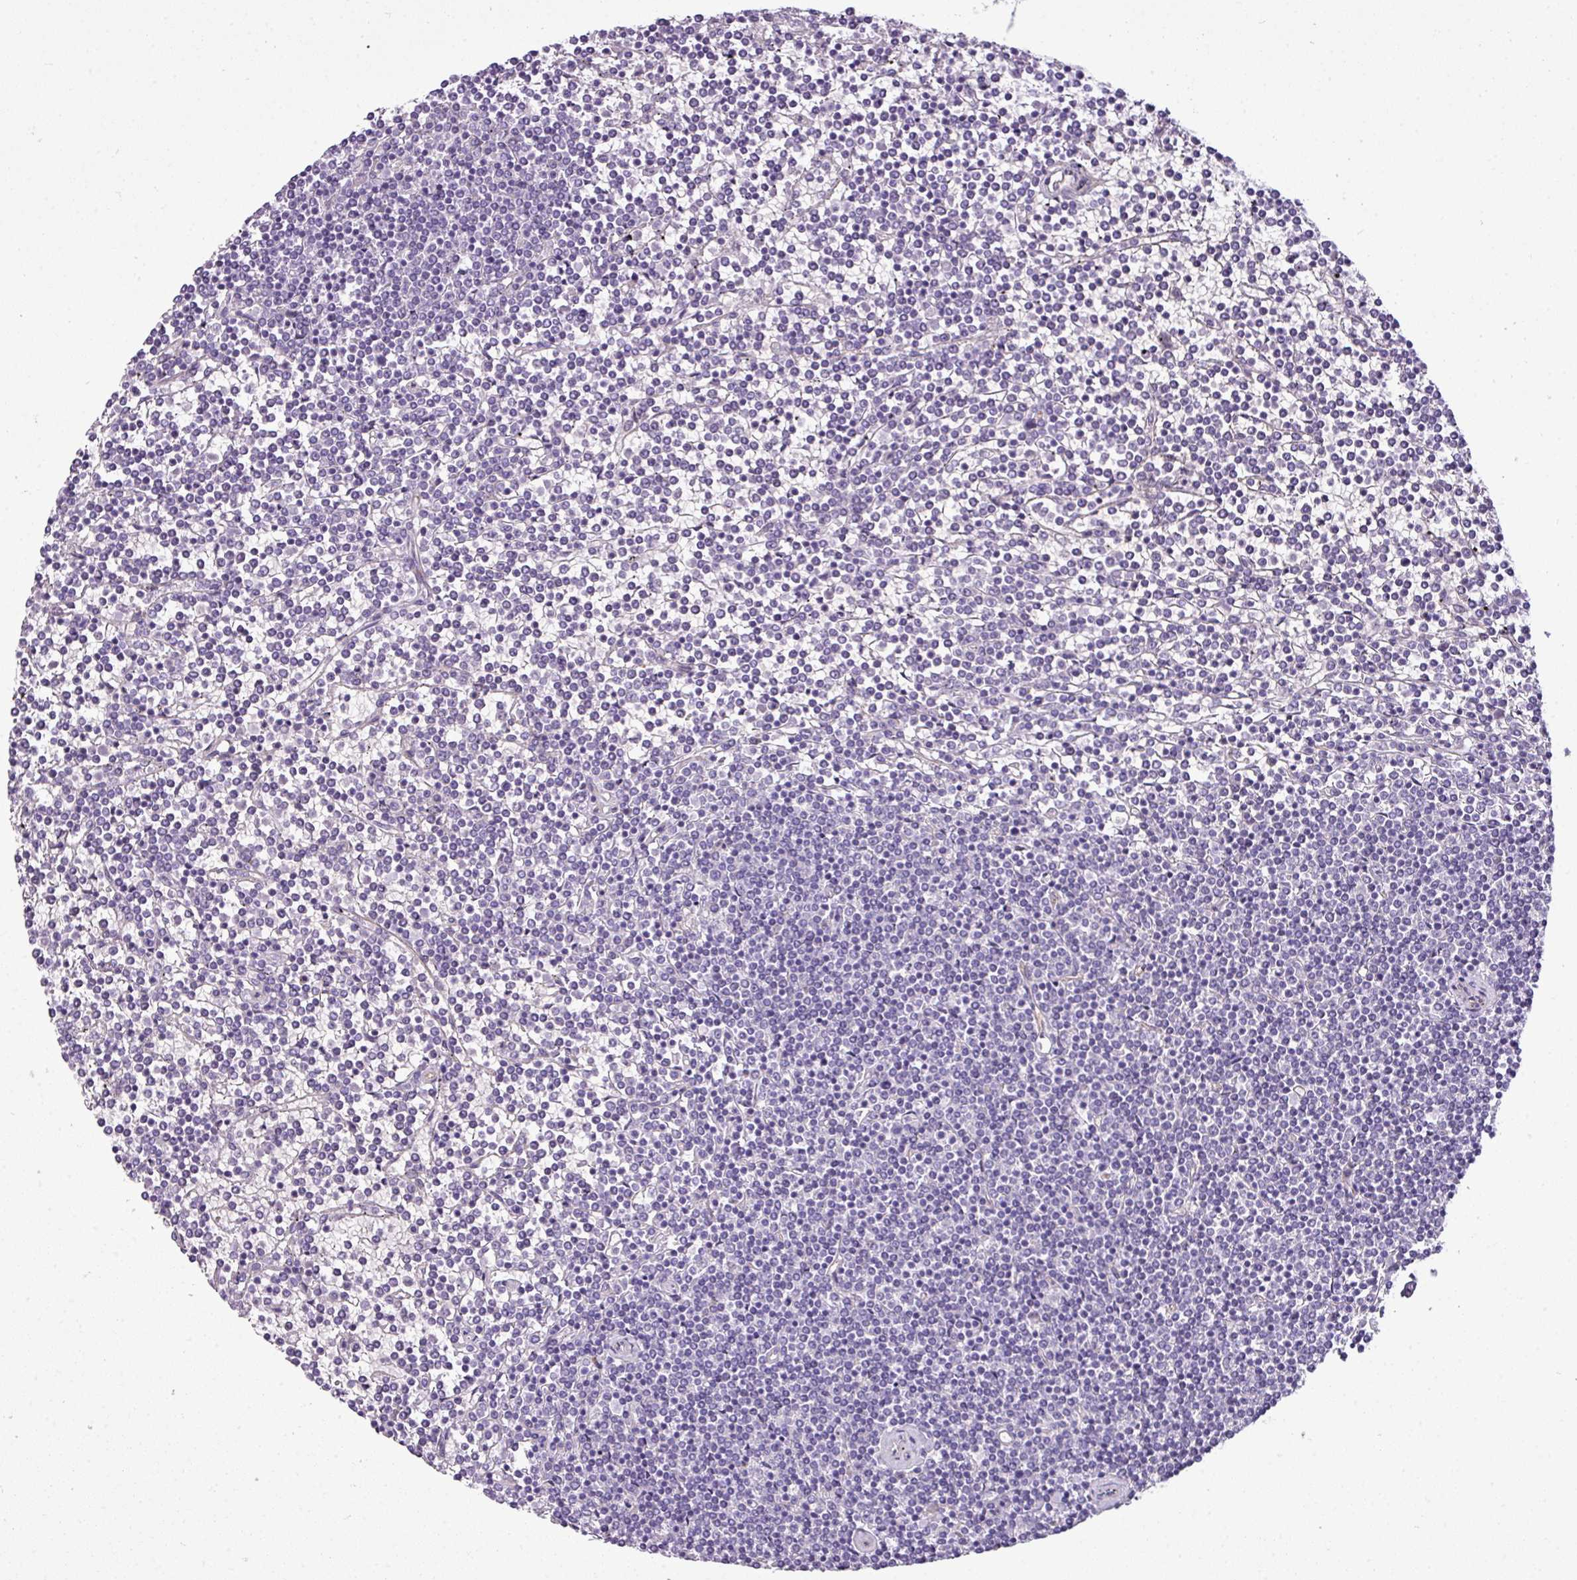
{"staining": {"intensity": "negative", "quantity": "none", "location": "none"}, "tissue": "lymphoma", "cell_type": "Tumor cells", "image_type": "cancer", "snomed": [{"axis": "morphology", "description": "Malignant lymphoma, non-Hodgkin's type, Low grade"}, {"axis": "topography", "description": "Spleen"}], "caption": "This is an immunohistochemistry image of human lymphoma. There is no positivity in tumor cells.", "gene": "TMEM178B", "patient": {"sex": "female", "age": 19}}